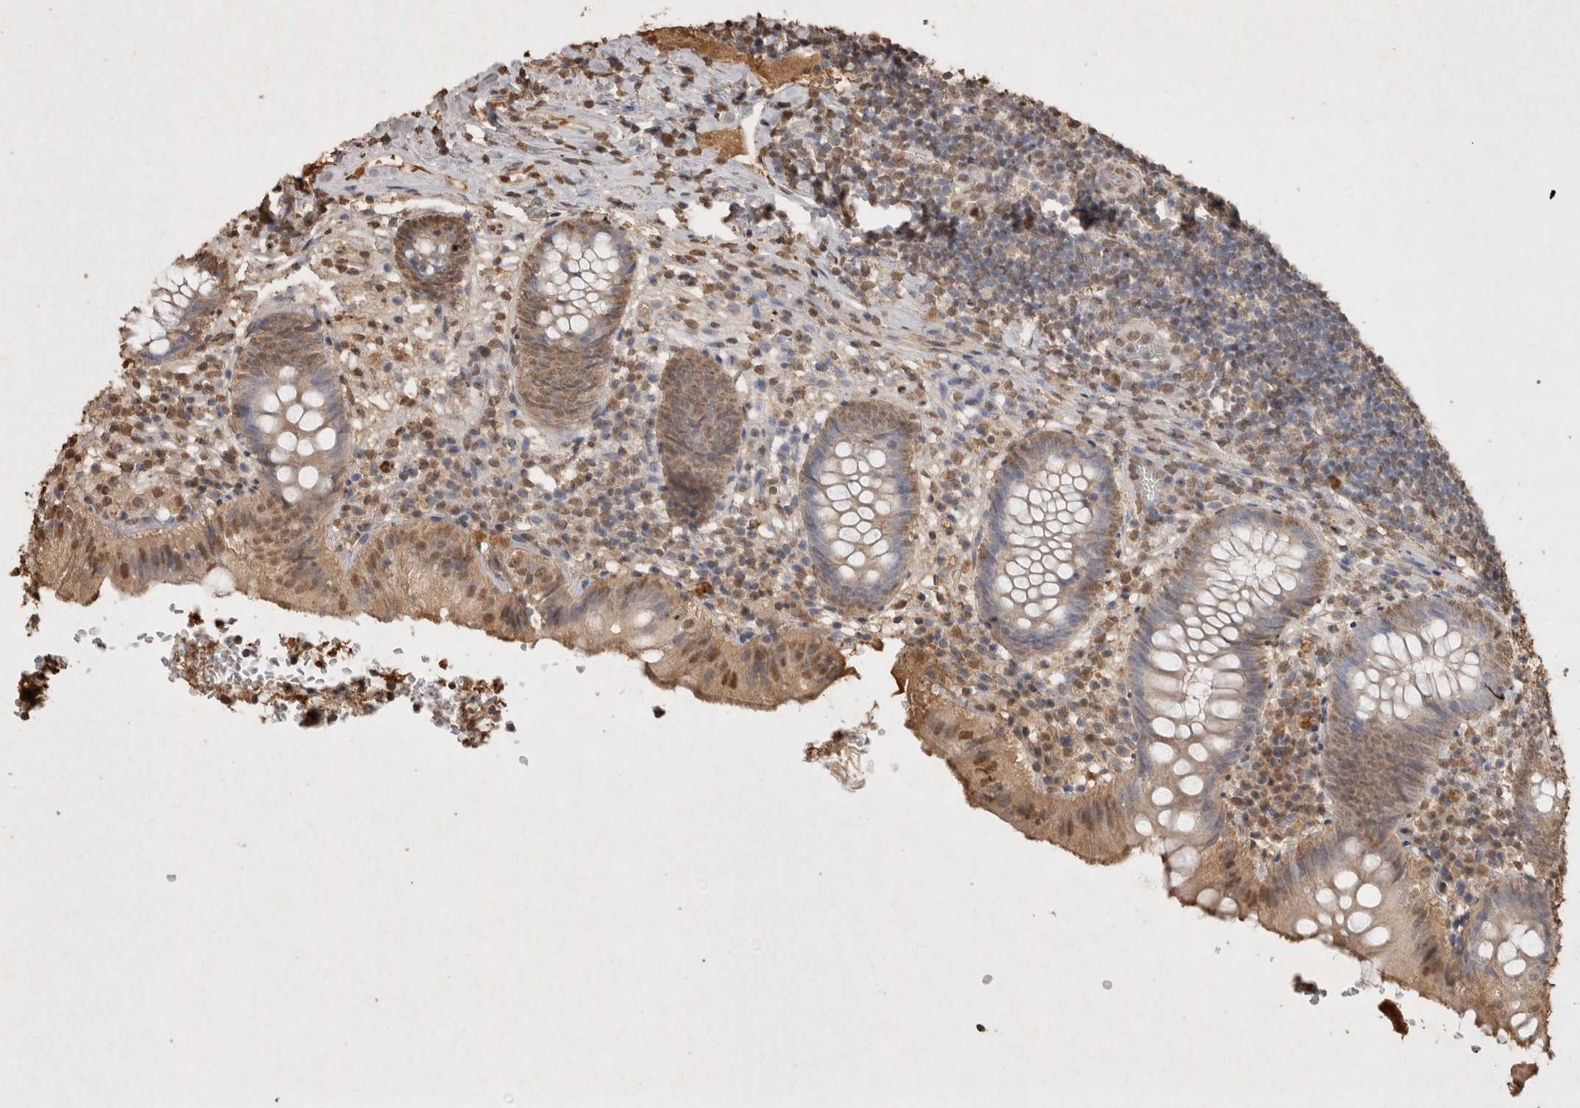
{"staining": {"intensity": "weak", "quantity": ">75%", "location": "cytoplasmic/membranous,nuclear"}, "tissue": "appendix", "cell_type": "Glandular cells", "image_type": "normal", "snomed": [{"axis": "morphology", "description": "Normal tissue, NOS"}, {"axis": "topography", "description": "Appendix"}], "caption": "The image displays immunohistochemical staining of benign appendix. There is weak cytoplasmic/membranous,nuclear positivity is appreciated in approximately >75% of glandular cells.", "gene": "MLX", "patient": {"sex": "male", "age": 8}}